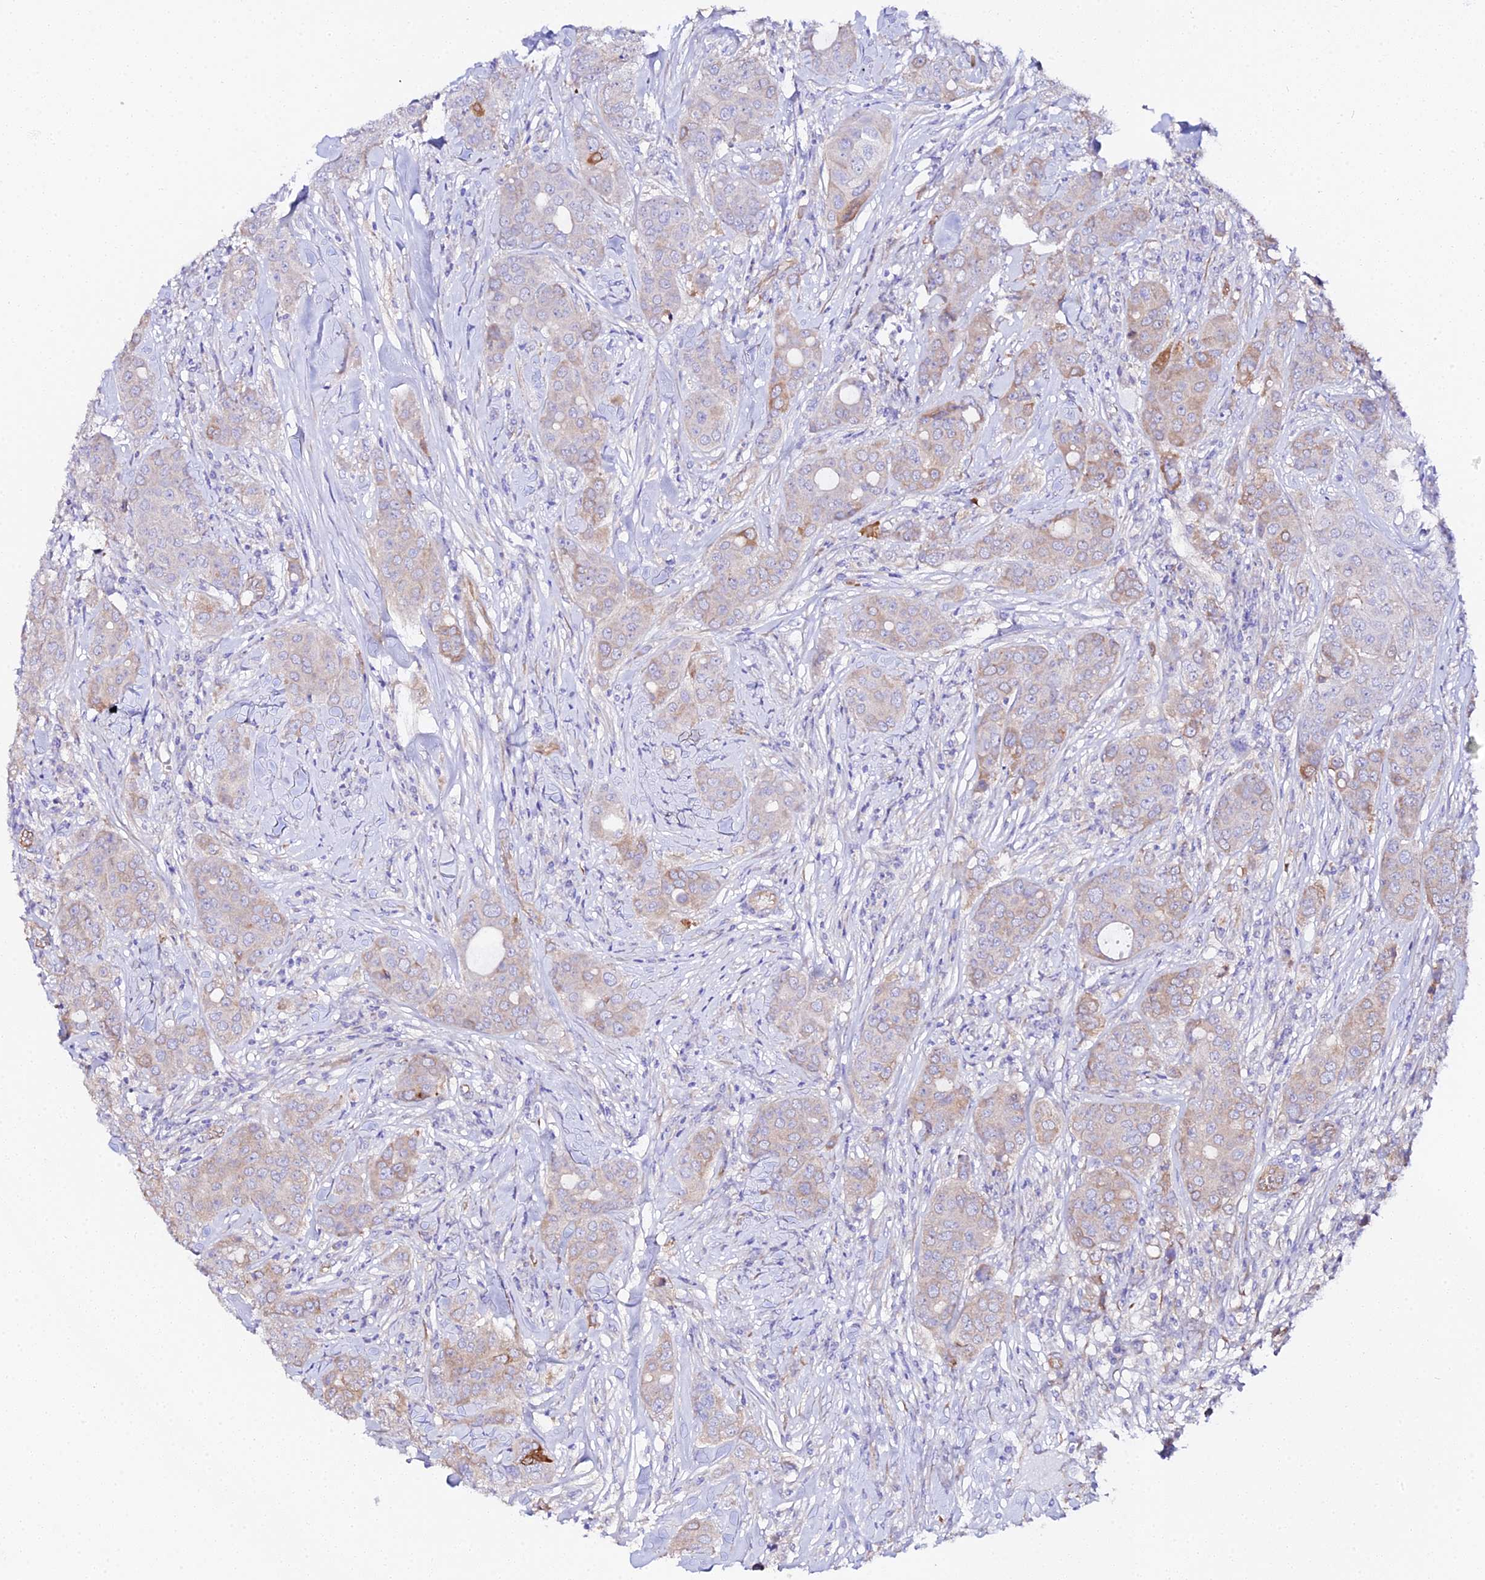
{"staining": {"intensity": "moderate", "quantity": "<25%", "location": "cytoplasmic/membranous"}, "tissue": "breast cancer", "cell_type": "Tumor cells", "image_type": "cancer", "snomed": [{"axis": "morphology", "description": "Duct carcinoma"}, {"axis": "topography", "description": "Breast"}], "caption": "Breast cancer (invasive ductal carcinoma) tissue displays moderate cytoplasmic/membranous positivity in about <25% of tumor cells, visualized by immunohistochemistry. (brown staining indicates protein expression, while blue staining denotes nuclei).", "gene": "CFAP45", "patient": {"sex": "female", "age": 43}}